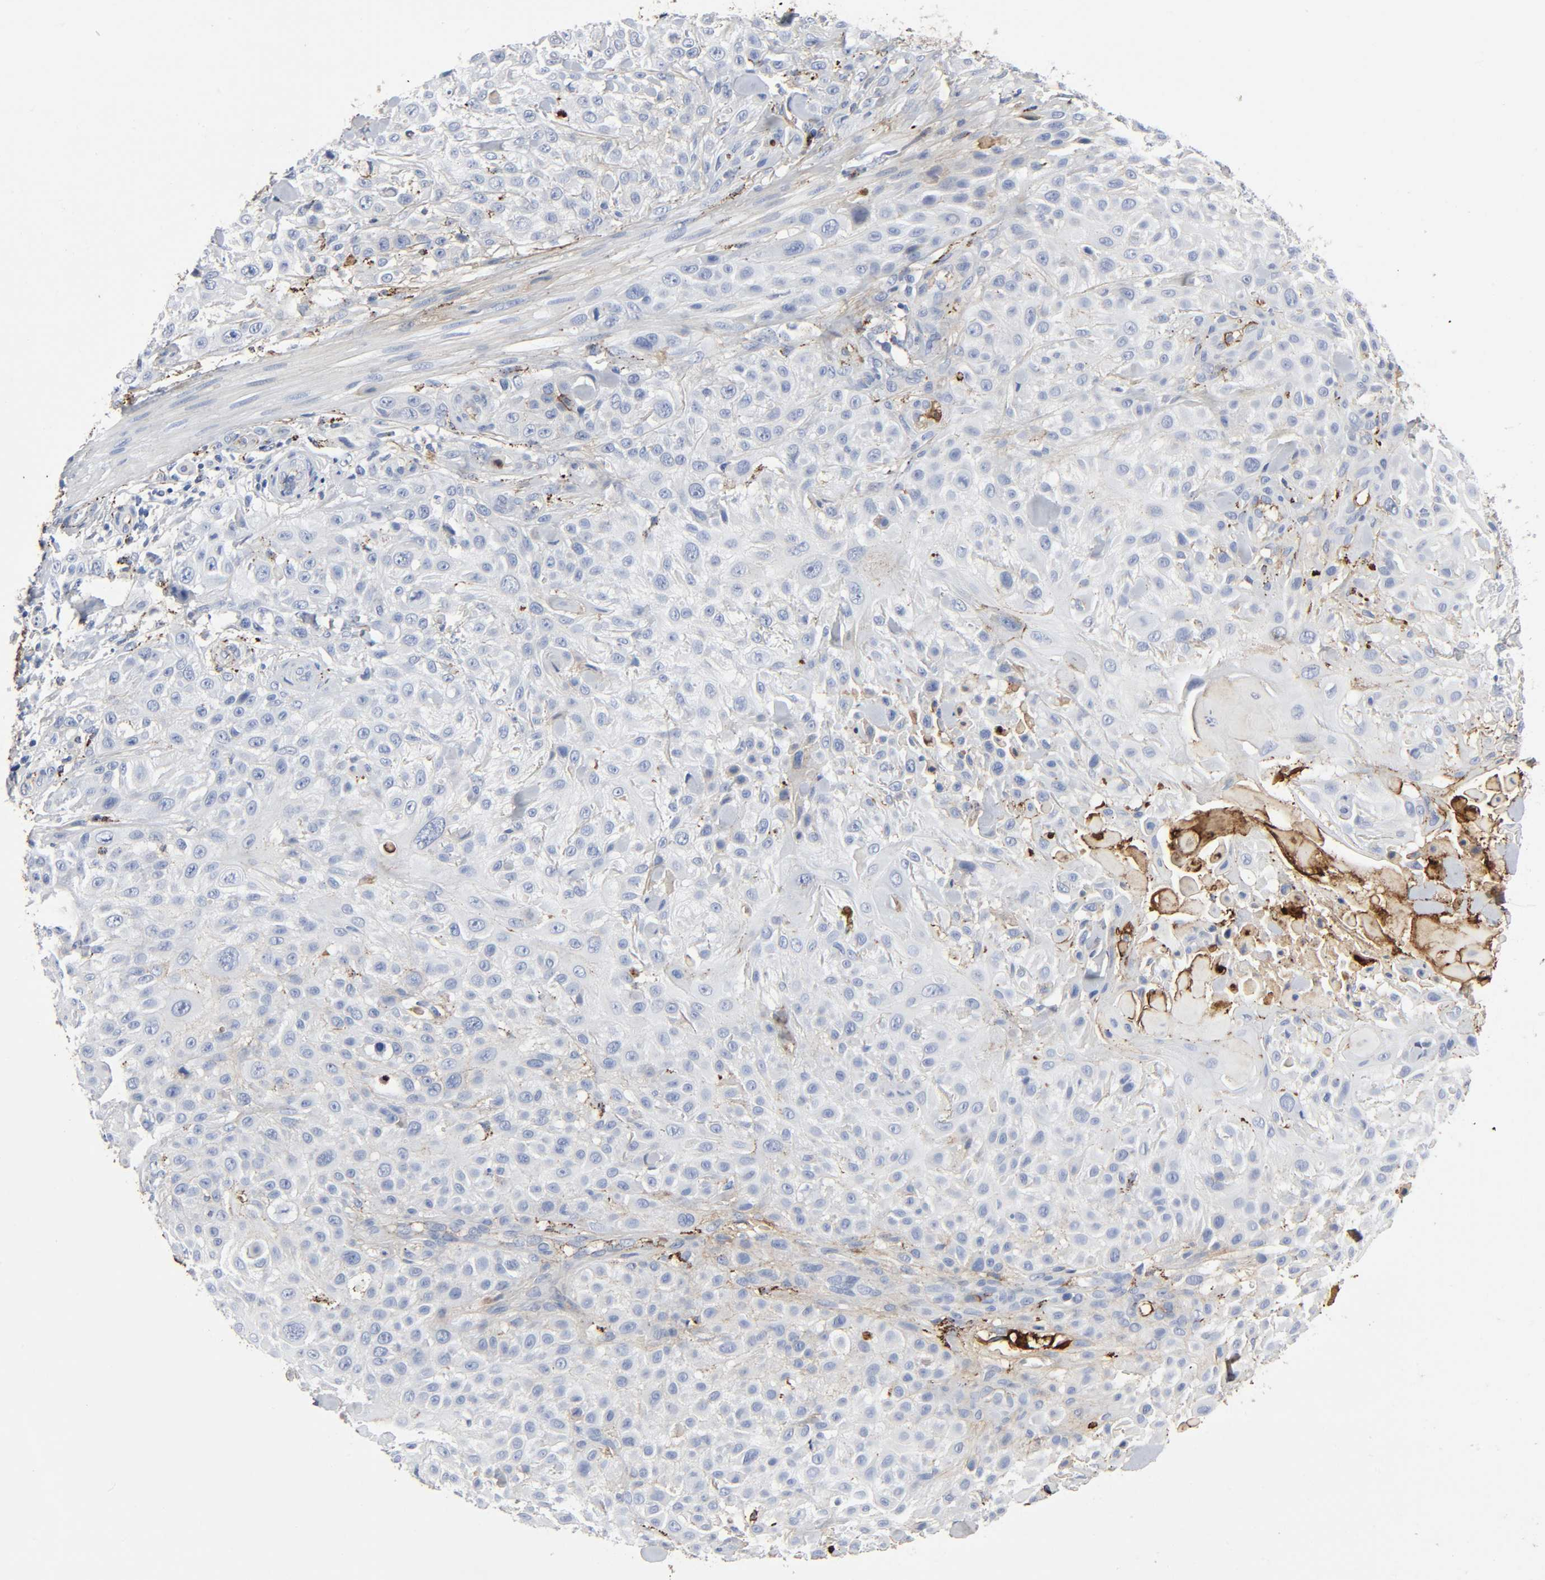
{"staining": {"intensity": "negative", "quantity": "none", "location": "none"}, "tissue": "skin cancer", "cell_type": "Tumor cells", "image_type": "cancer", "snomed": [{"axis": "morphology", "description": "Squamous cell carcinoma, NOS"}, {"axis": "topography", "description": "Skin"}], "caption": "This histopathology image is of skin squamous cell carcinoma stained with immunohistochemistry (IHC) to label a protein in brown with the nuclei are counter-stained blue. There is no positivity in tumor cells. (DAB immunohistochemistry with hematoxylin counter stain).", "gene": "C3", "patient": {"sex": "female", "age": 42}}